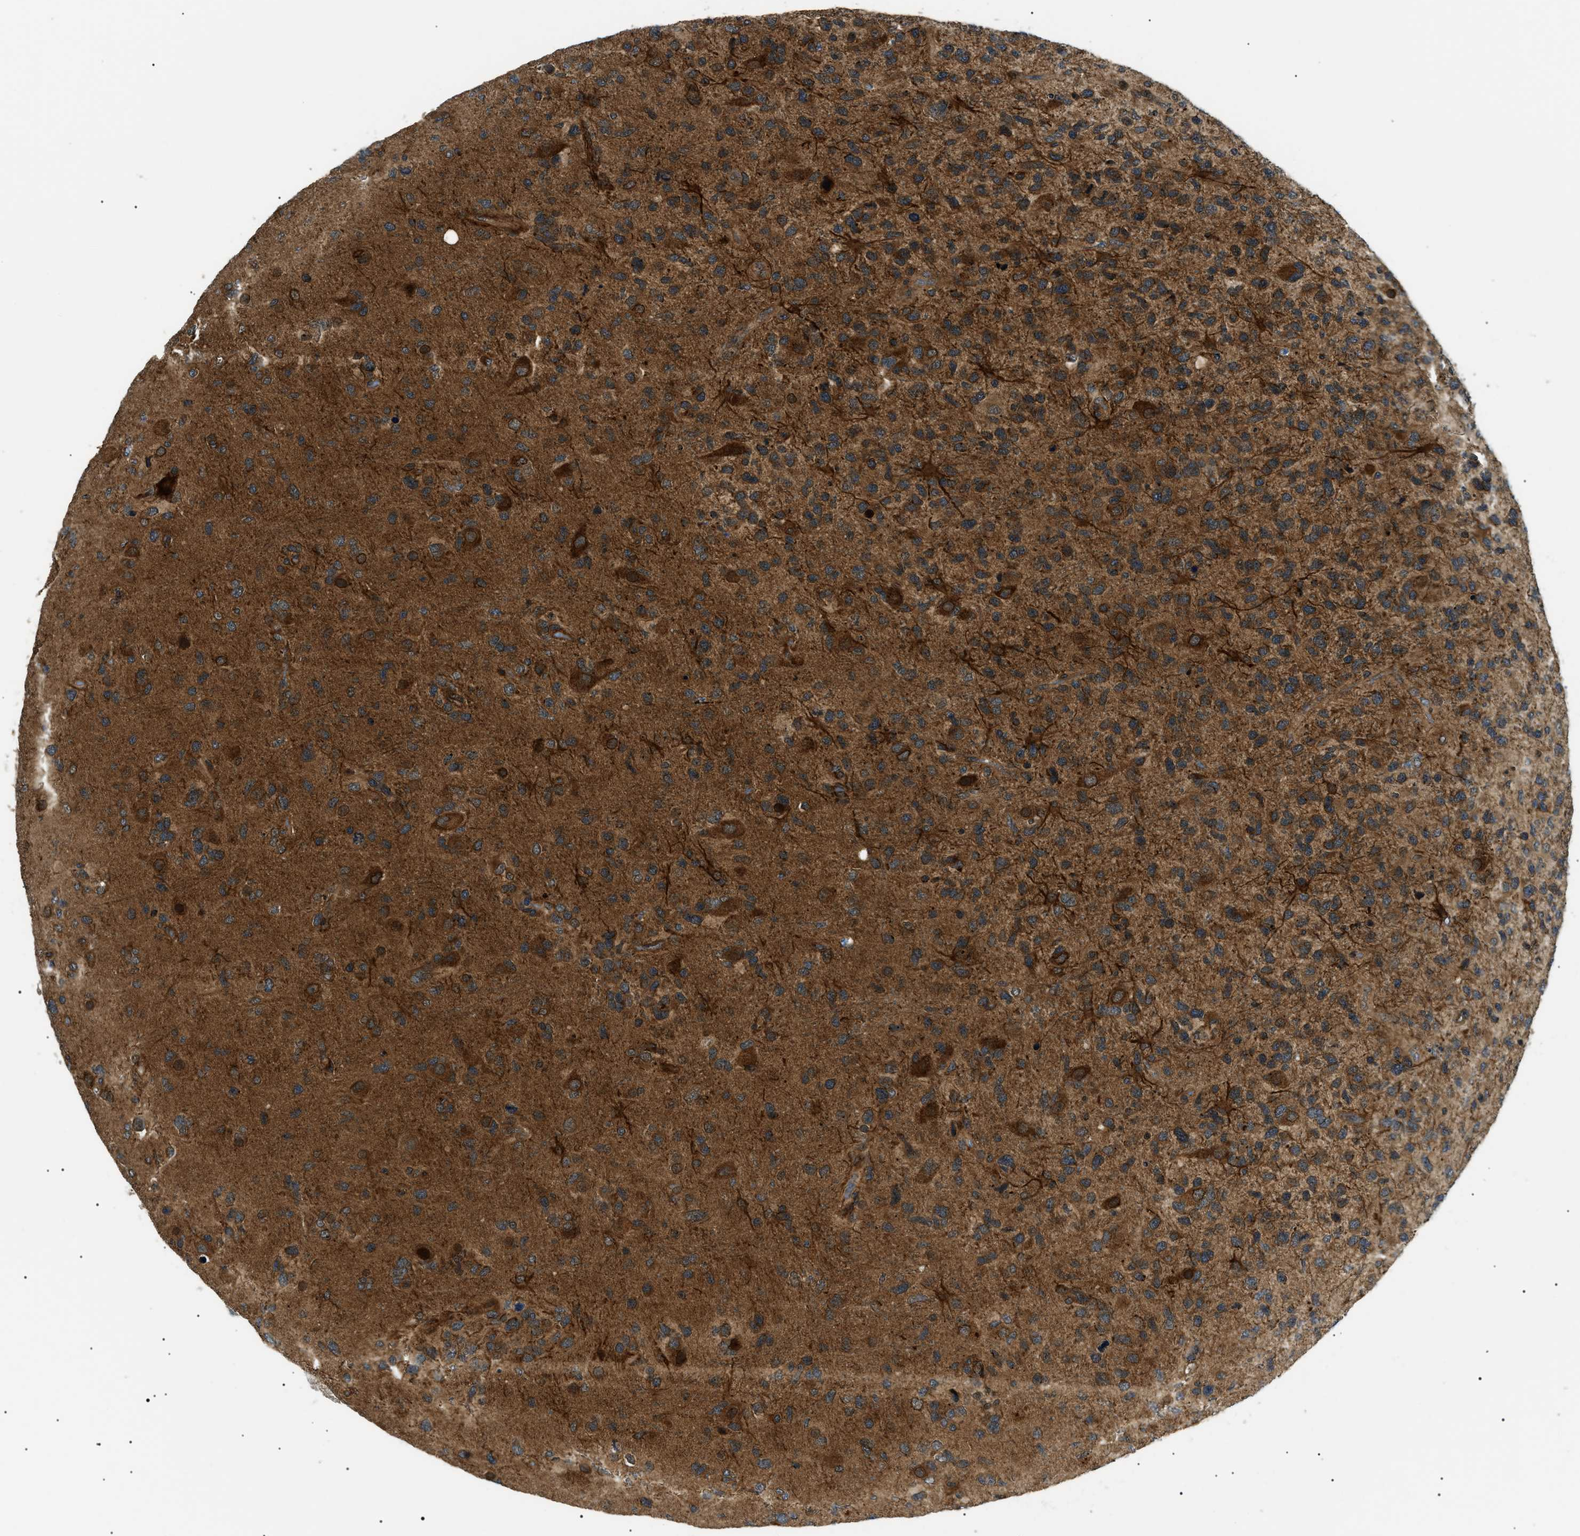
{"staining": {"intensity": "strong", "quantity": ">75%", "location": "cytoplasmic/membranous"}, "tissue": "glioma", "cell_type": "Tumor cells", "image_type": "cancer", "snomed": [{"axis": "morphology", "description": "Glioma, malignant, High grade"}, {"axis": "topography", "description": "Brain"}], "caption": "Protein expression analysis of malignant glioma (high-grade) displays strong cytoplasmic/membranous positivity in approximately >75% of tumor cells.", "gene": "ATP6AP1", "patient": {"sex": "female", "age": 58}}